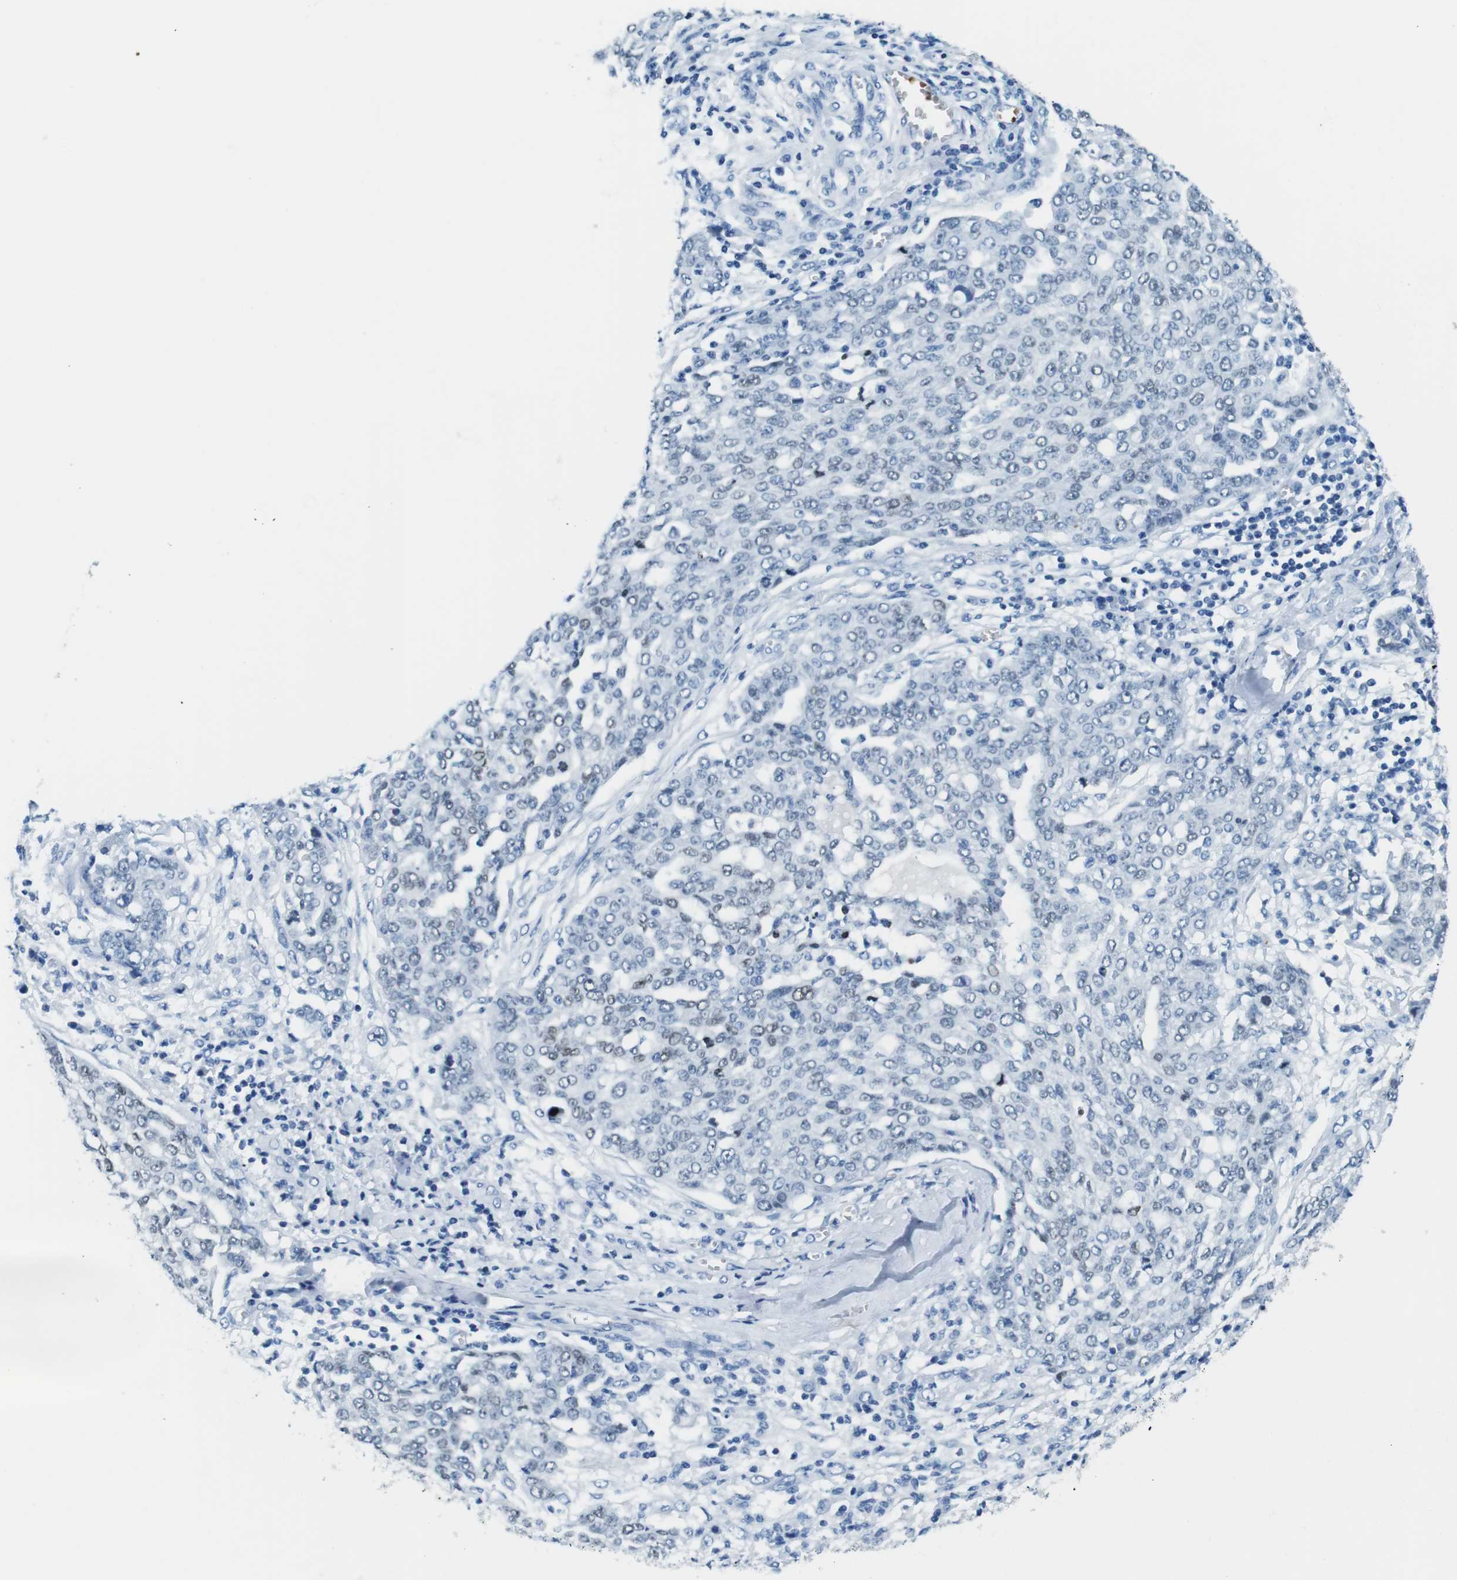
{"staining": {"intensity": "weak", "quantity": "<25%", "location": "nuclear"}, "tissue": "ovarian cancer", "cell_type": "Tumor cells", "image_type": "cancer", "snomed": [{"axis": "morphology", "description": "Cystadenocarcinoma, serous, NOS"}, {"axis": "topography", "description": "Soft tissue"}, {"axis": "topography", "description": "Ovary"}], "caption": "Tumor cells are negative for brown protein staining in ovarian cancer (serous cystadenocarcinoma).", "gene": "TFAP2C", "patient": {"sex": "female", "age": 57}}